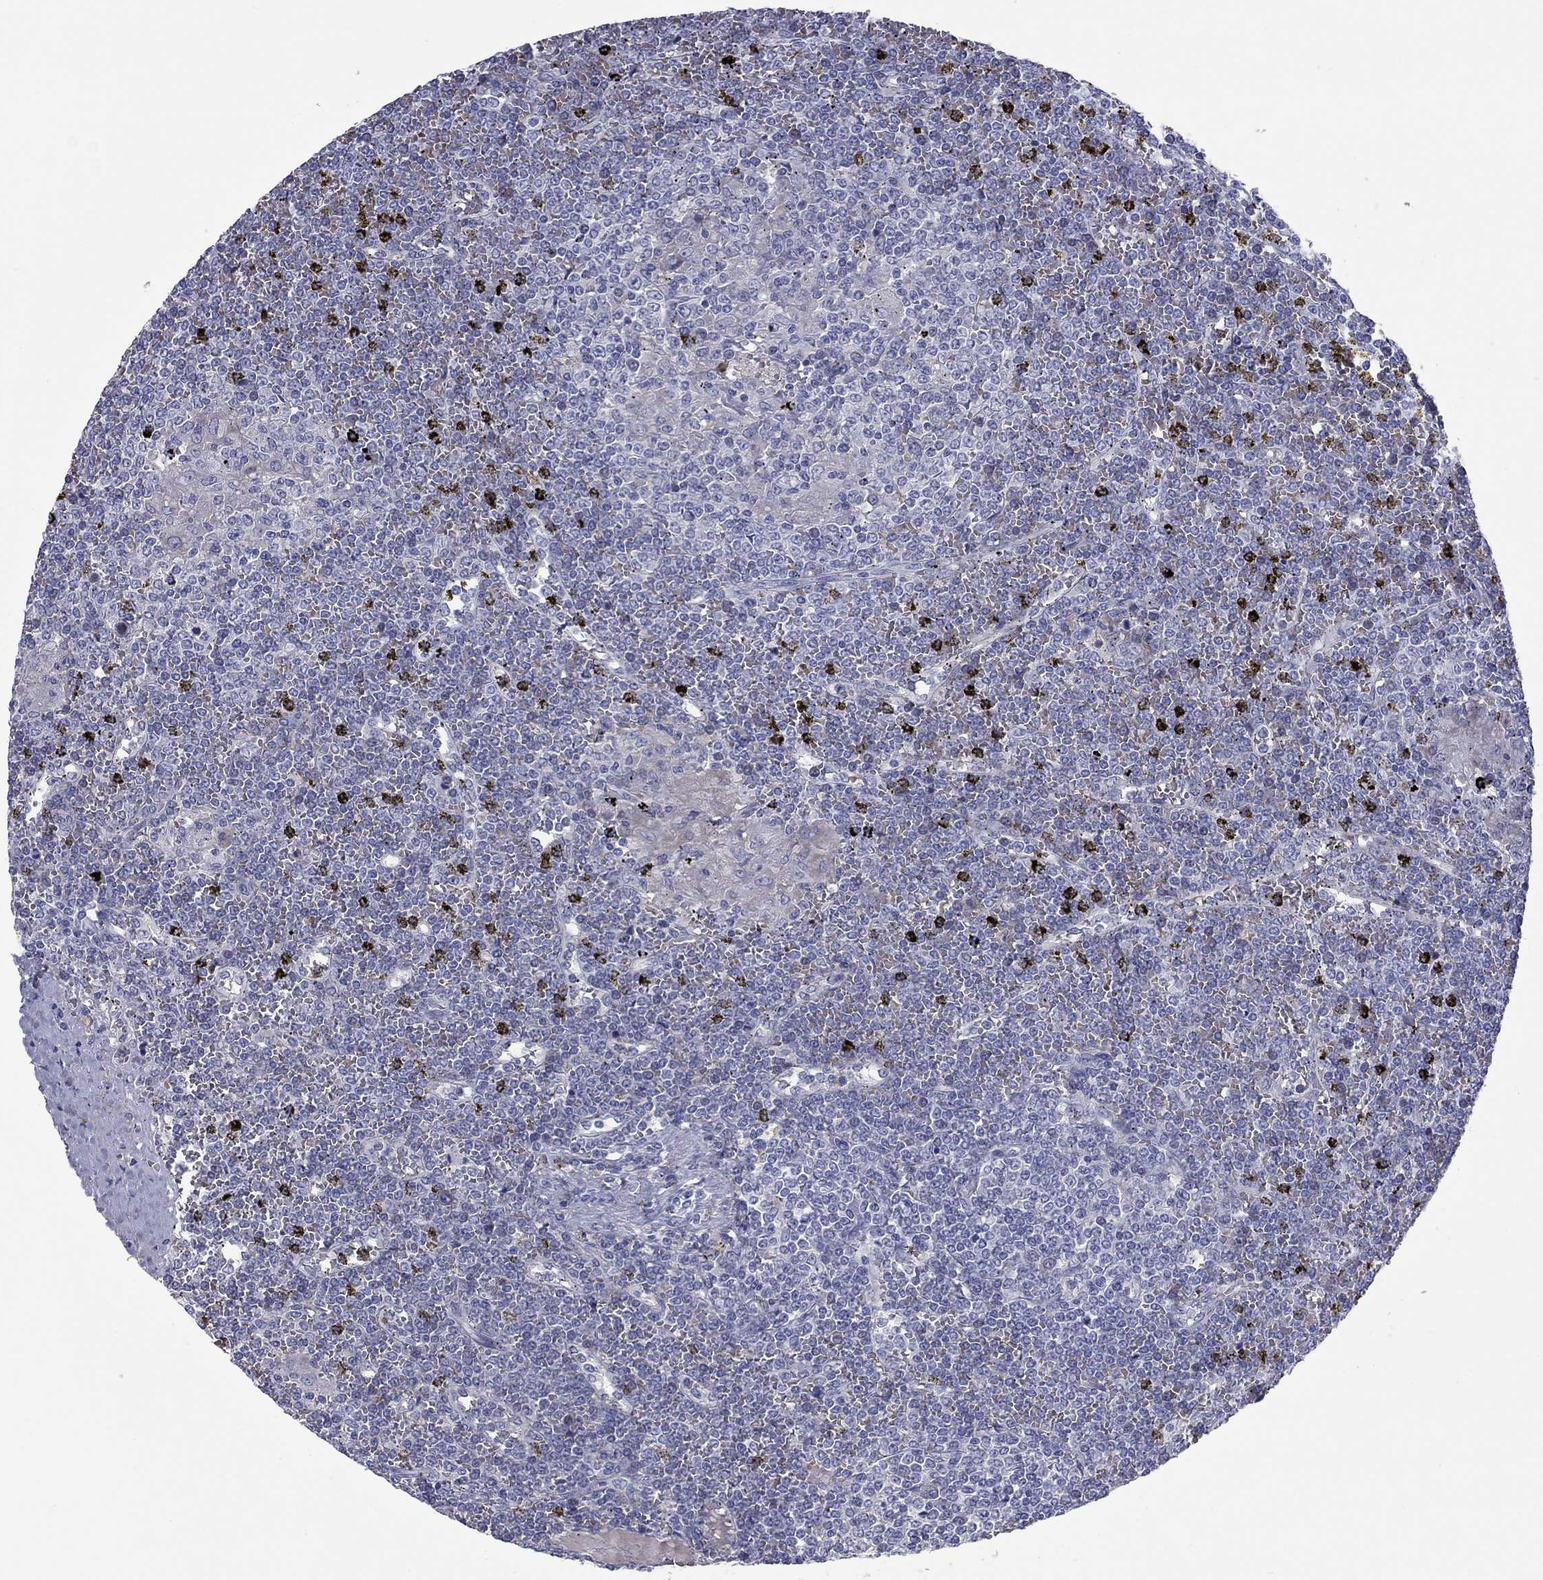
{"staining": {"intensity": "negative", "quantity": "none", "location": "none"}, "tissue": "lymphoma", "cell_type": "Tumor cells", "image_type": "cancer", "snomed": [{"axis": "morphology", "description": "Malignant lymphoma, non-Hodgkin's type, Low grade"}, {"axis": "topography", "description": "Spleen"}], "caption": "Image shows no protein expression in tumor cells of lymphoma tissue. (Stains: DAB (3,3'-diaminobenzidine) immunohistochemistry (IHC) with hematoxylin counter stain, Microscopy: brightfield microscopy at high magnification).", "gene": "UNC119B", "patient": {"sex": "female", "age": 19}}